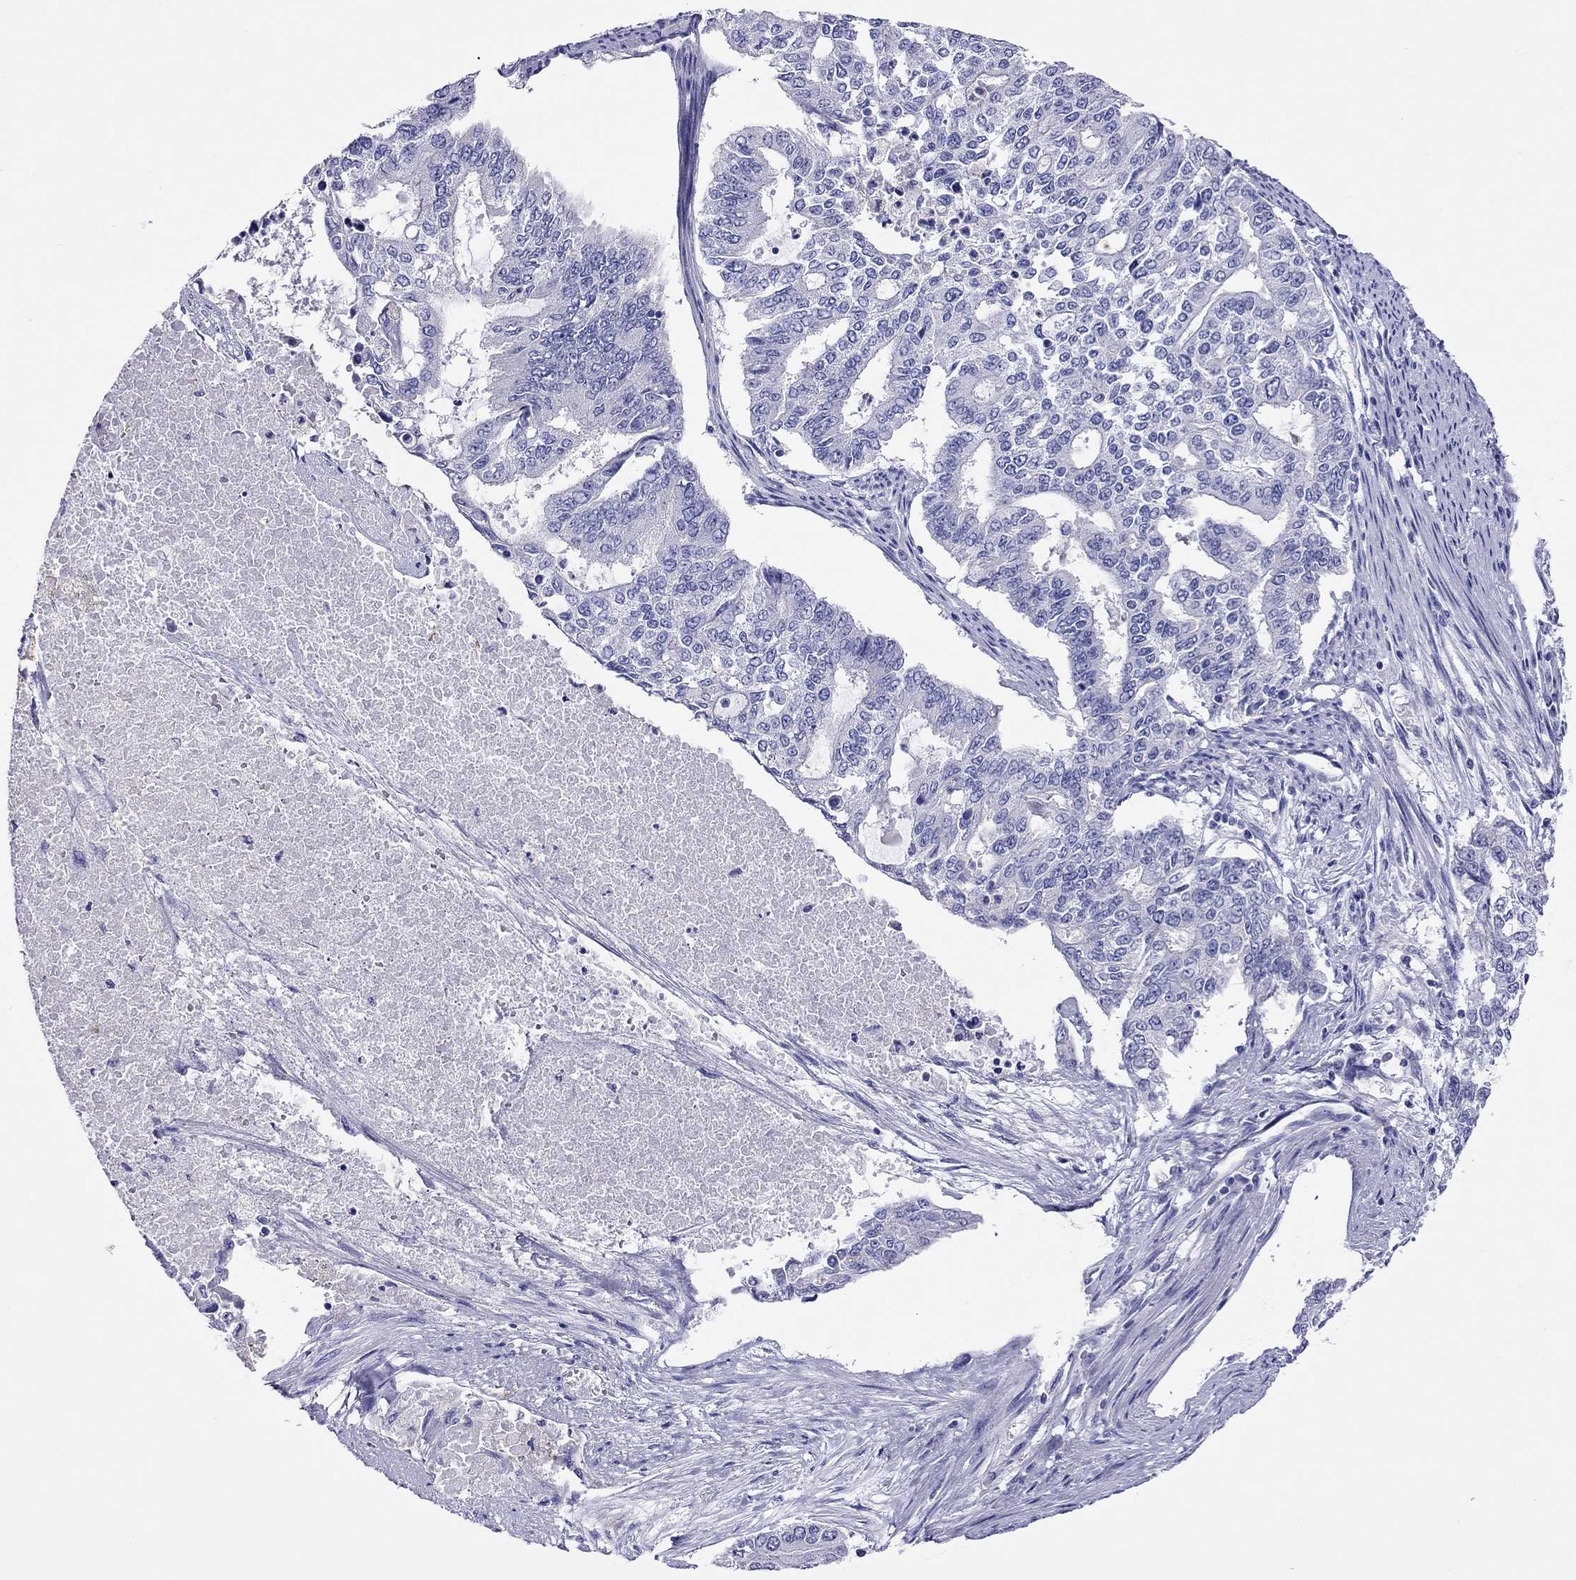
{"staining": {"intensity": "negative", "quantity": "none", "location": "none"}, "tissue": "endometrial cancer", "cell_type": "Tumor cells", "image_type": "cancer", "snomed": [{"axis": "morphology", "description": "Adenocarcinoma, NOS"}, {"axis": "topography", "description": "Uterus"}], "caption": "DAB immunohistochemical staining of human endometrial cancer (adenocarcinoma) exhibits no significant positivity in tumor cells. Nuclei are stained in blue.", "gene": "CAPNS2", "patient": {"sex": "female", "age": 59}}